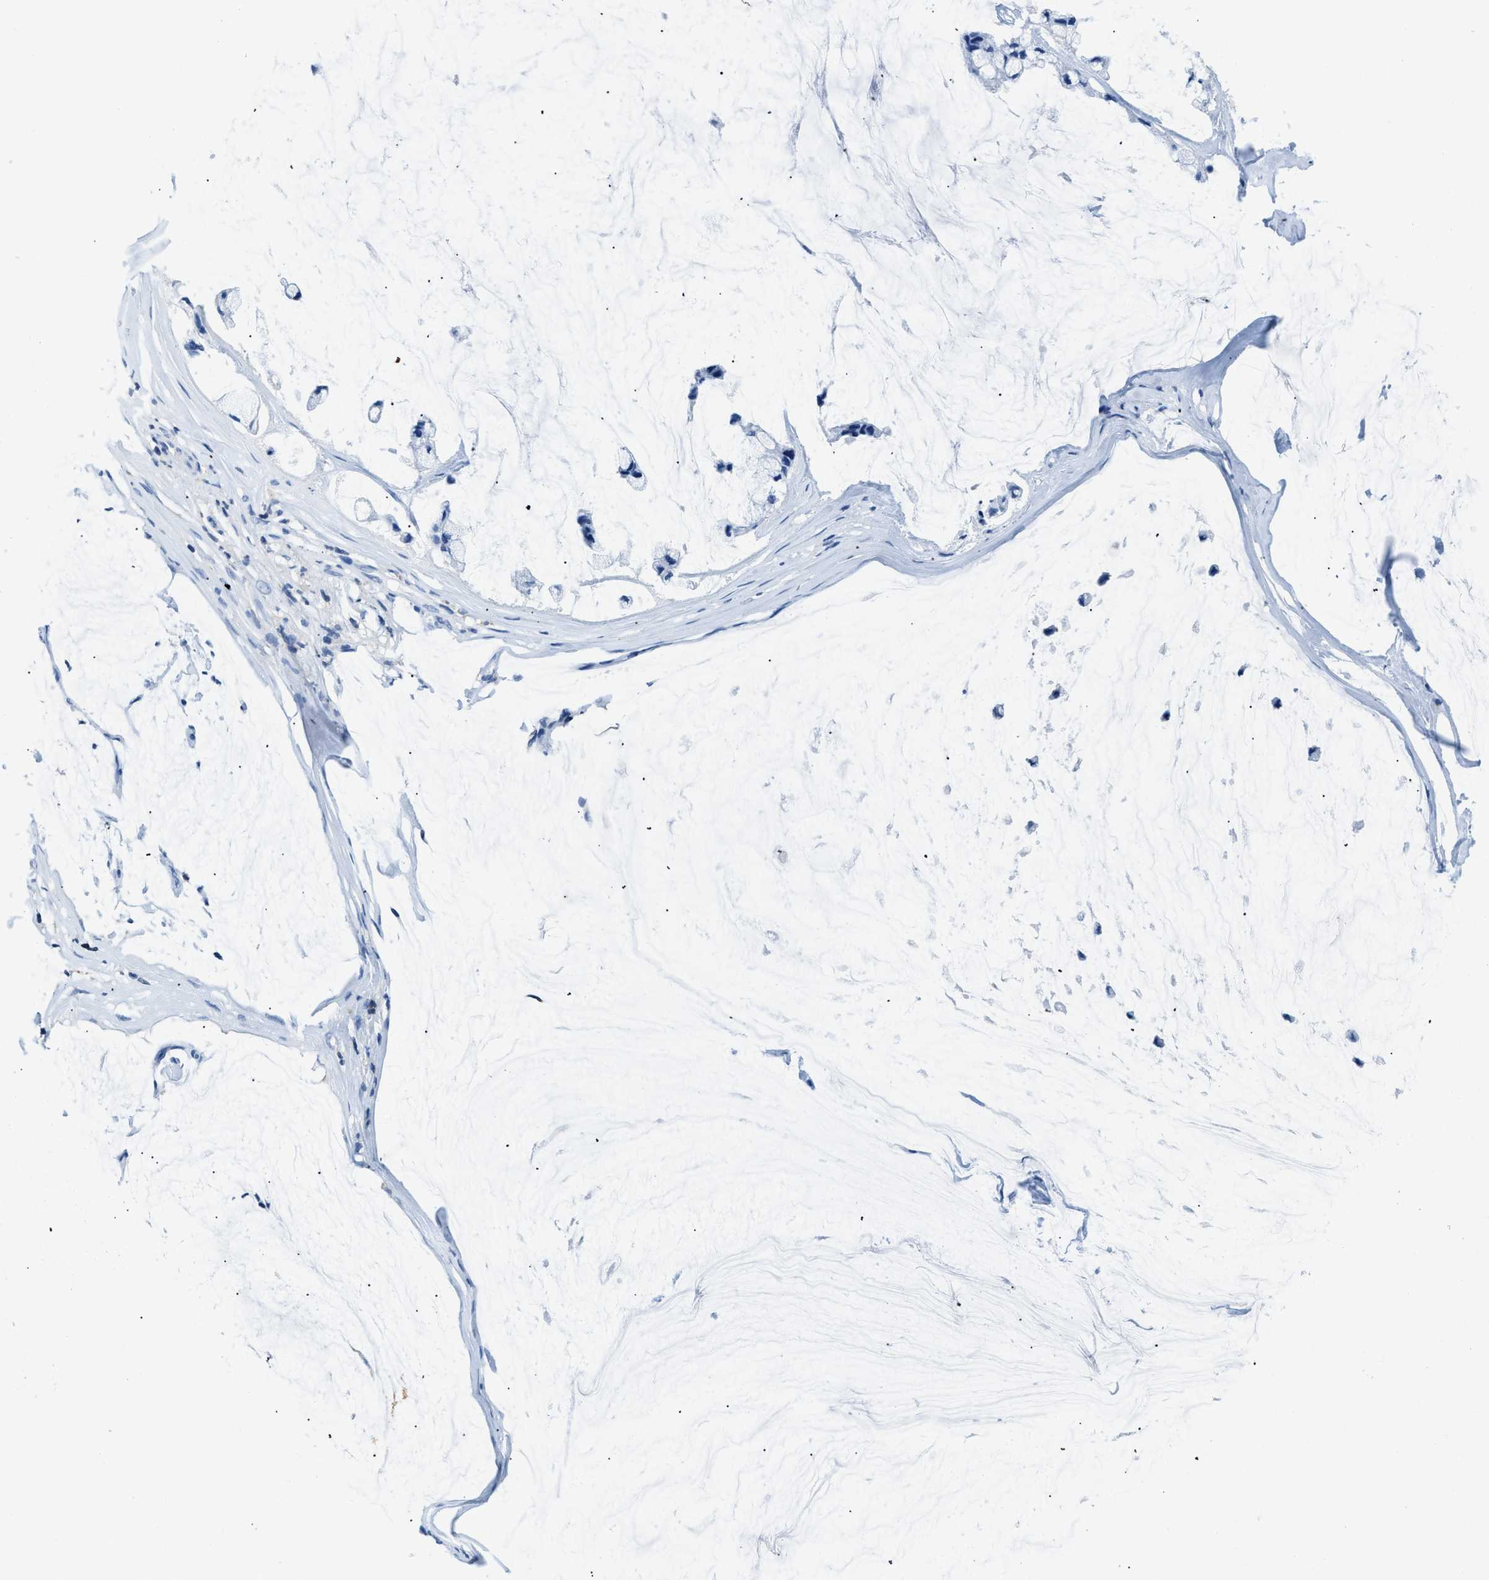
{"staining": {"intensity": "negative", "quantity": "none", "location": "none"}, "tissue": "ovarian cancer", "cell_type": "Tumor cells", "image_type": "cancer", "snomed": [{"axis": "morphology", "description": "Cystadenocarcinoma, mucinous, NOS"}, {"axis": "topography", "description": "Ovary"}], "caption": "This is an immunohistochemistry histopathology image of mucinous cystadenocarcinoma (ovarian). There is no positivity in tumor cells.", "gene": "NFATC2", "patient": {"sex": "female", "age": 39}}